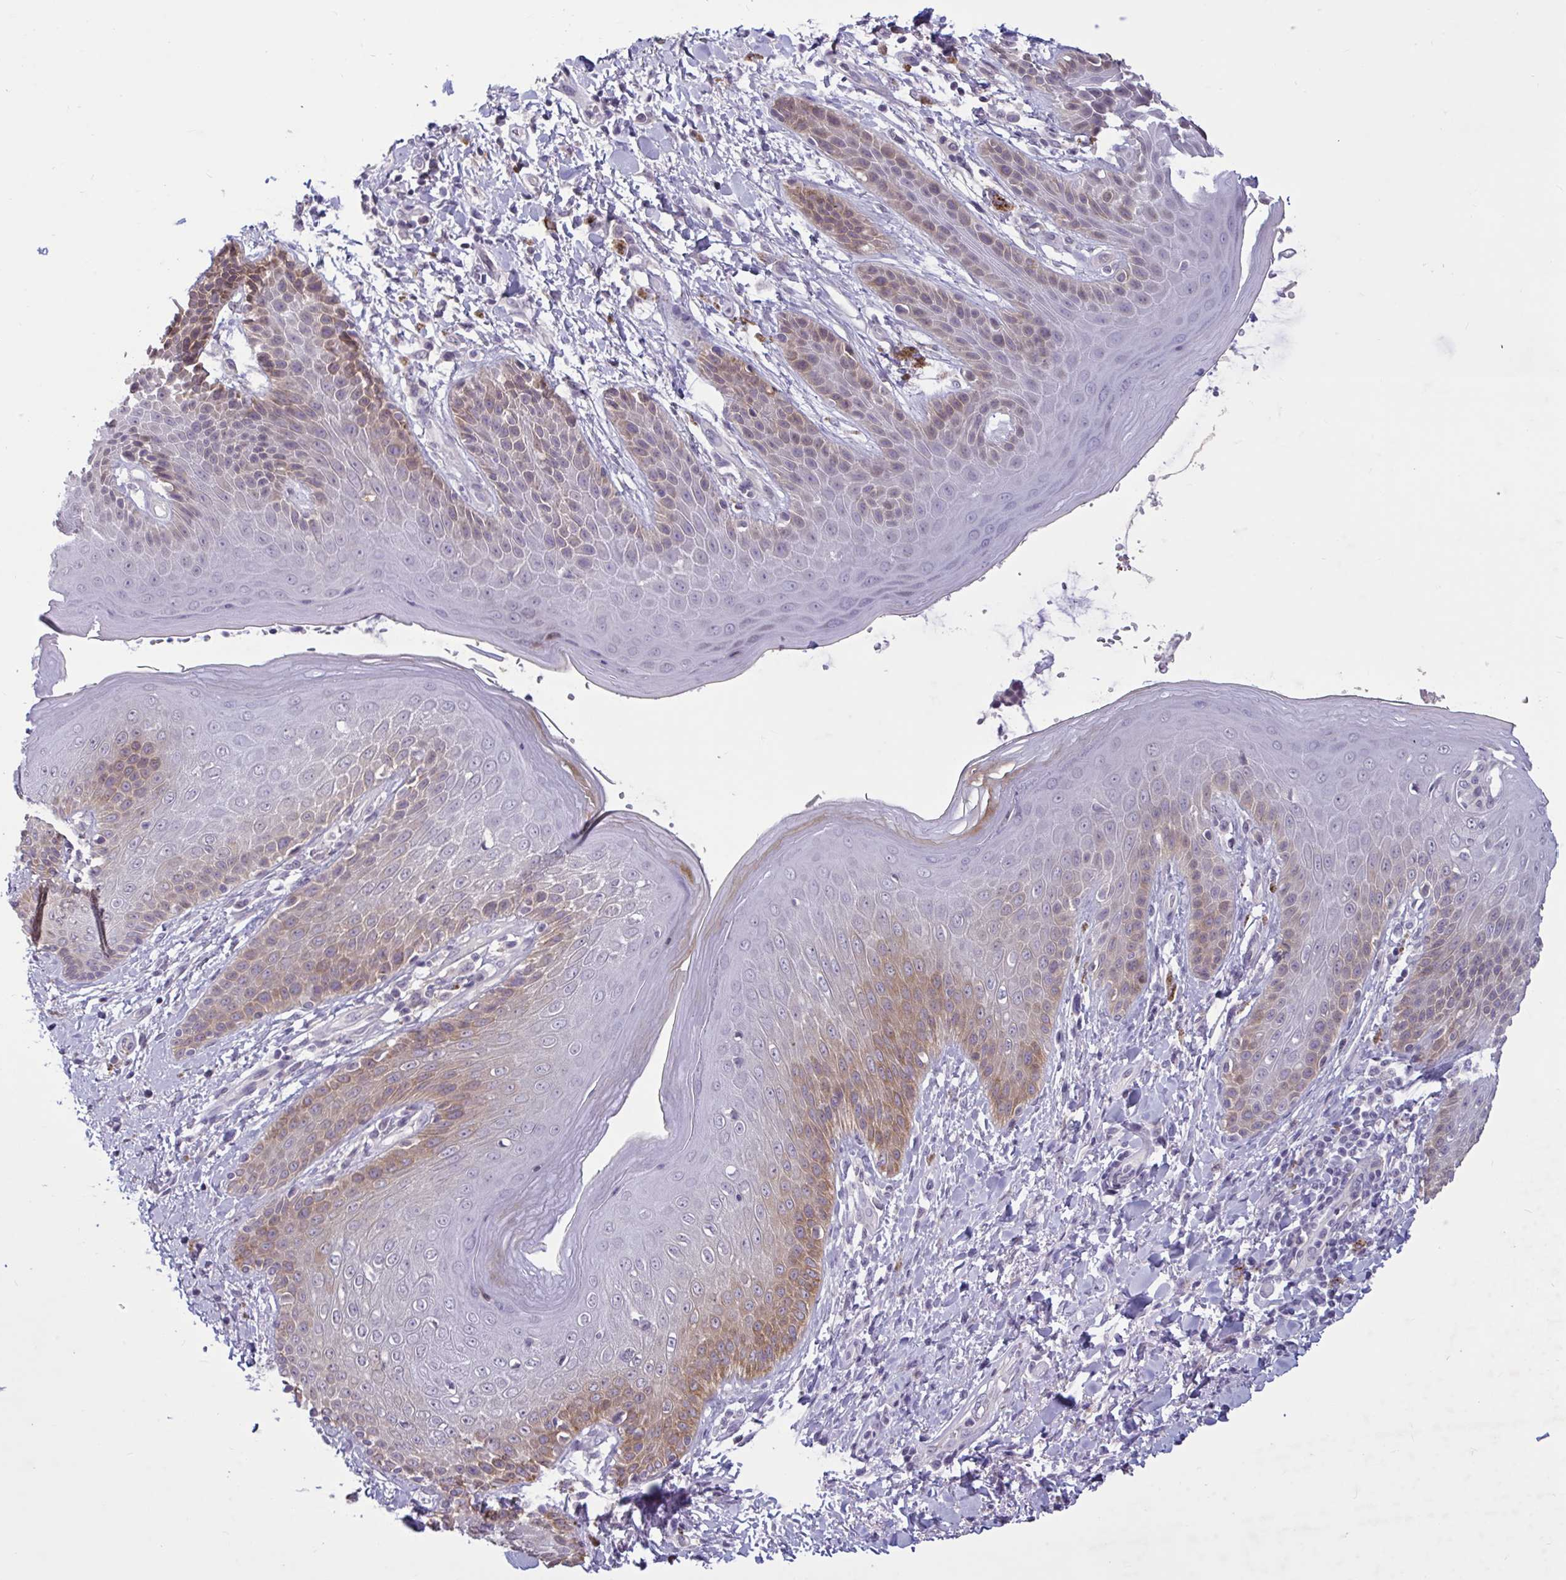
{"staining": {"intensity": "moderate", "quantity": "<25%", "location": "cytoplasmic/membranous"}, "tissue": "skin", "cell_type": "Epidermal cells", "image_type": "normal", "snomed": [{"axis": "morphology", "description": "Normal tissue, NOS"}, {"axis": "topography", "description": "Anal"}, {"axis": "topography", "description": "Peripheral nerve tissue"}], "caption": "DAB (3,3'-diaminobenzidine) immunohistochemical staining of normal human skin shows moderate cytoplasmic/membranous protein positivity in approximately <25% of epidermal cells. Using DAB (brown) and hematoxylin (blue) stains, captured at high magnification using brightfield microscopy.", "gene": "TBC1D4", "patient": {"sex": "male", "age": 51}}